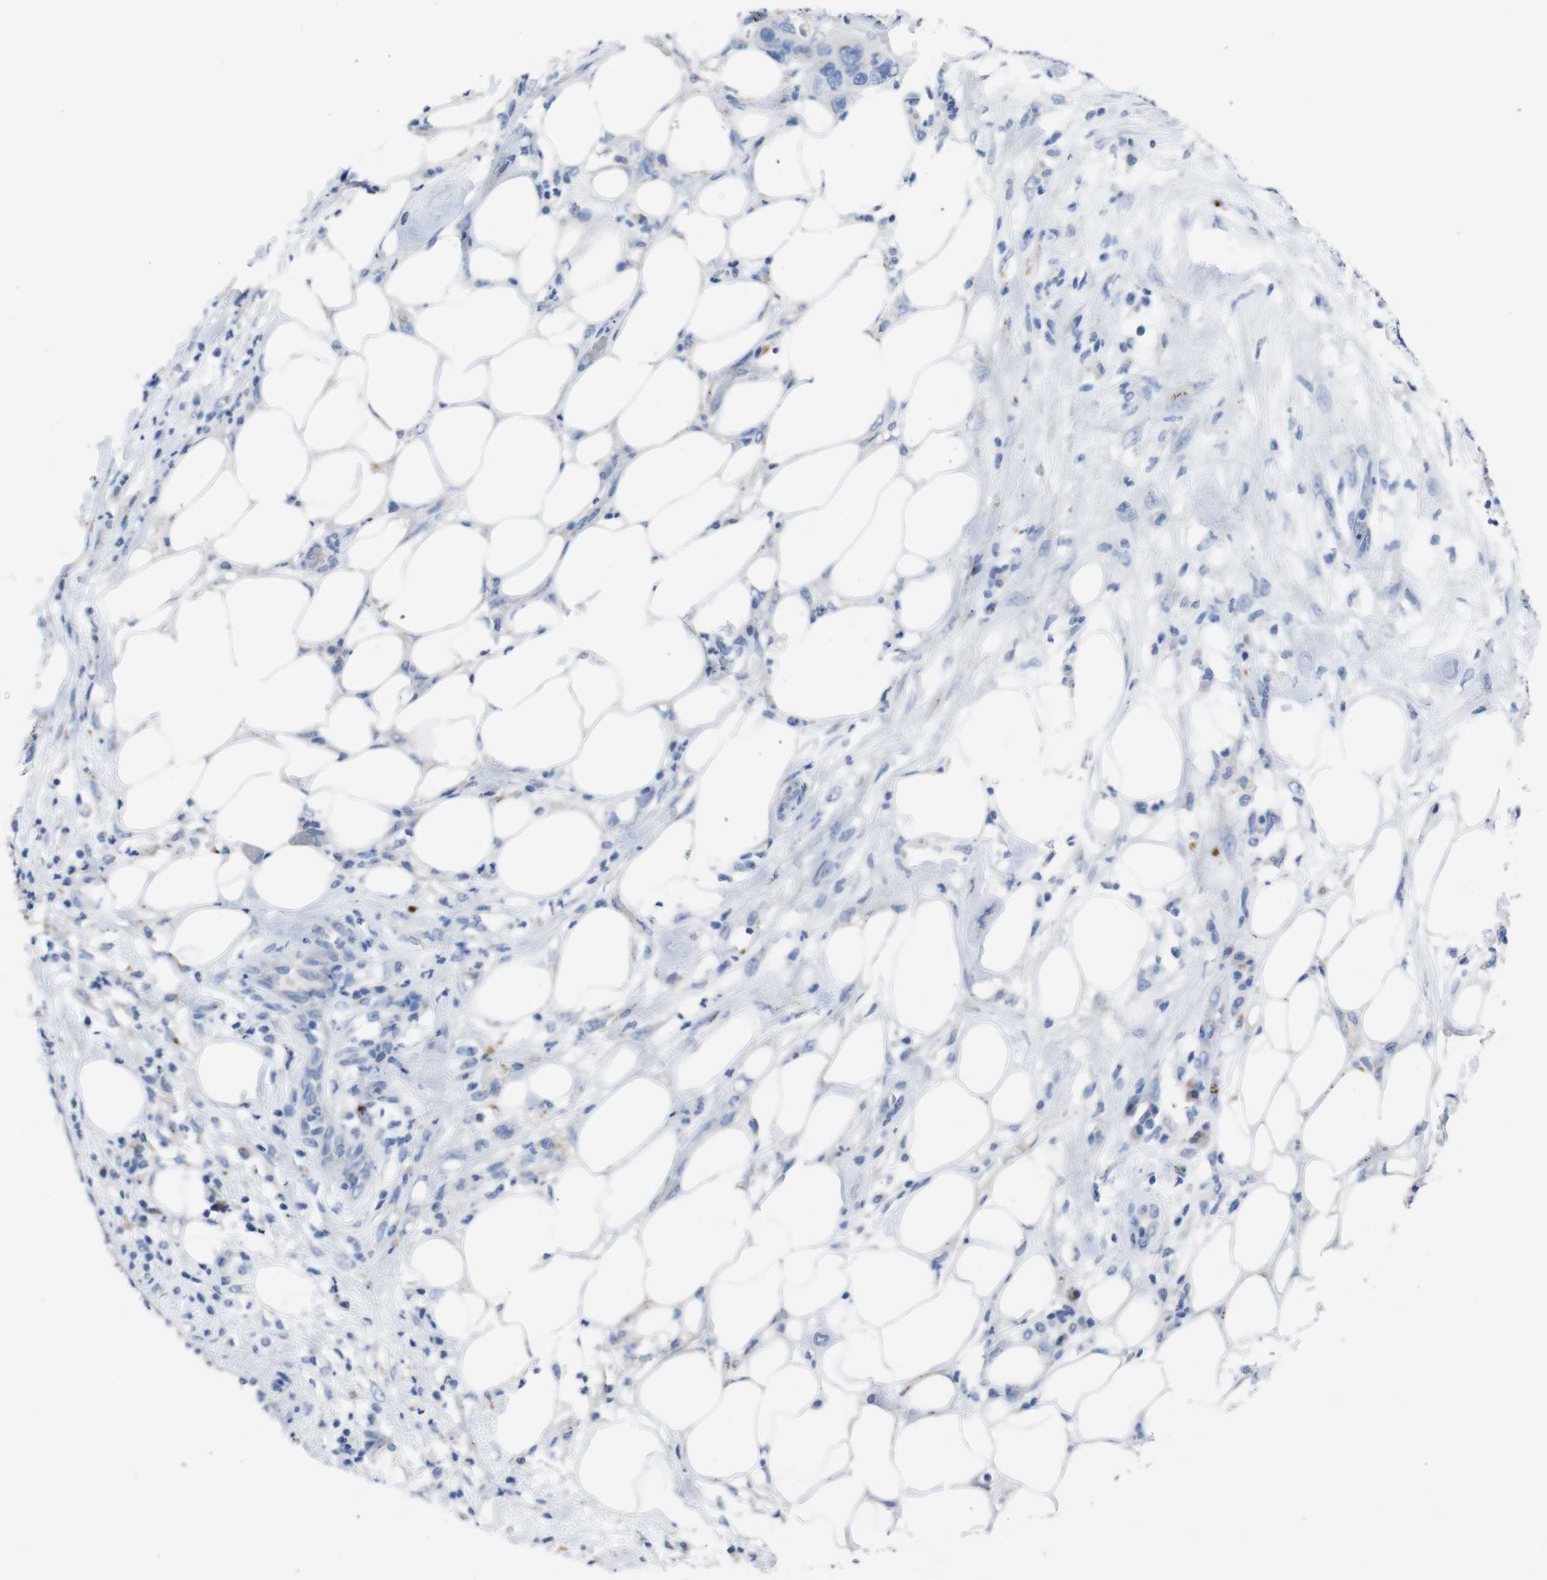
{"staining": {"intensity": "negative", "quantity": "none", "location": "none"}, "tissue": "pancreatic cancer", "cell_type": "Tumor cells", "image_type": "cancer", "snomed": [{"axis": "morphology", "description": "Adenocarcinoma, NOS"}, {"axis": "topography", "description": "Pancreas"}], "caption": "A photomicrograph of human pancreatic cancer (adenocarcinoma) is negative for staining in tumor cells.", "gene": "GJB2", "patient": {"sex": "female", "age": 71}}